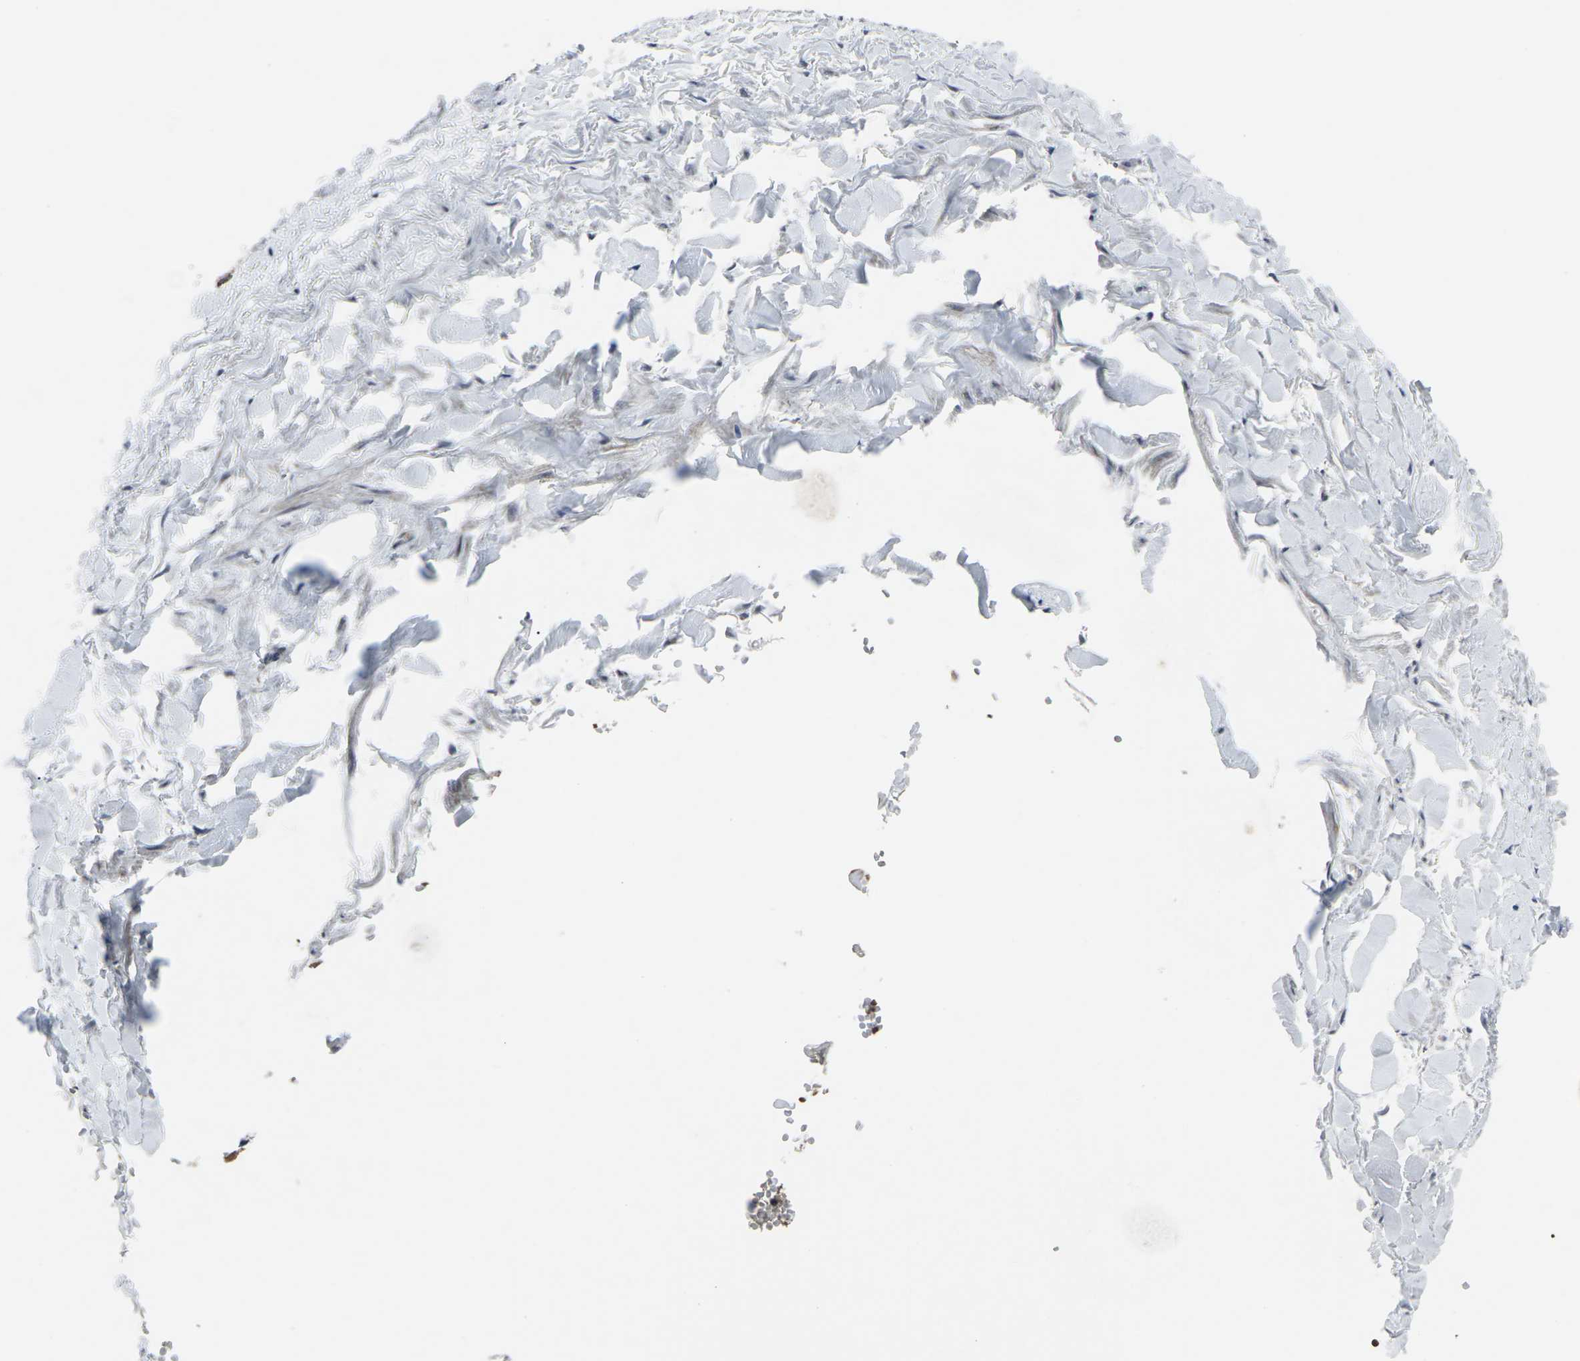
{"staining": {"intensity": "negative", "quantity": "none", "location": "none"}, "tissue": "adipose tissue", "cell_type": "Adipocytes", "image_type": "normal", "snomed": [{"axis": "morphology", "description": "Normal tissue, NOS"}, {"axis": "topography", "description": "Adipose tissue"}, {"axis": "topography", "description": "Peripheral nerve tissue"}], "caption": "Immunohistochemistry (IHC) of benign human adipose tissue exhibits no positivity in adipocytes. (Stains: DAB (3,3'-diaminobenzidine) immunohistochemistry with hematoxylin counter stain, Microscopy: brightfield microscopy at high magnification).", "gene": "STAT4", "patient": {"sex": "male", "age": 52}}